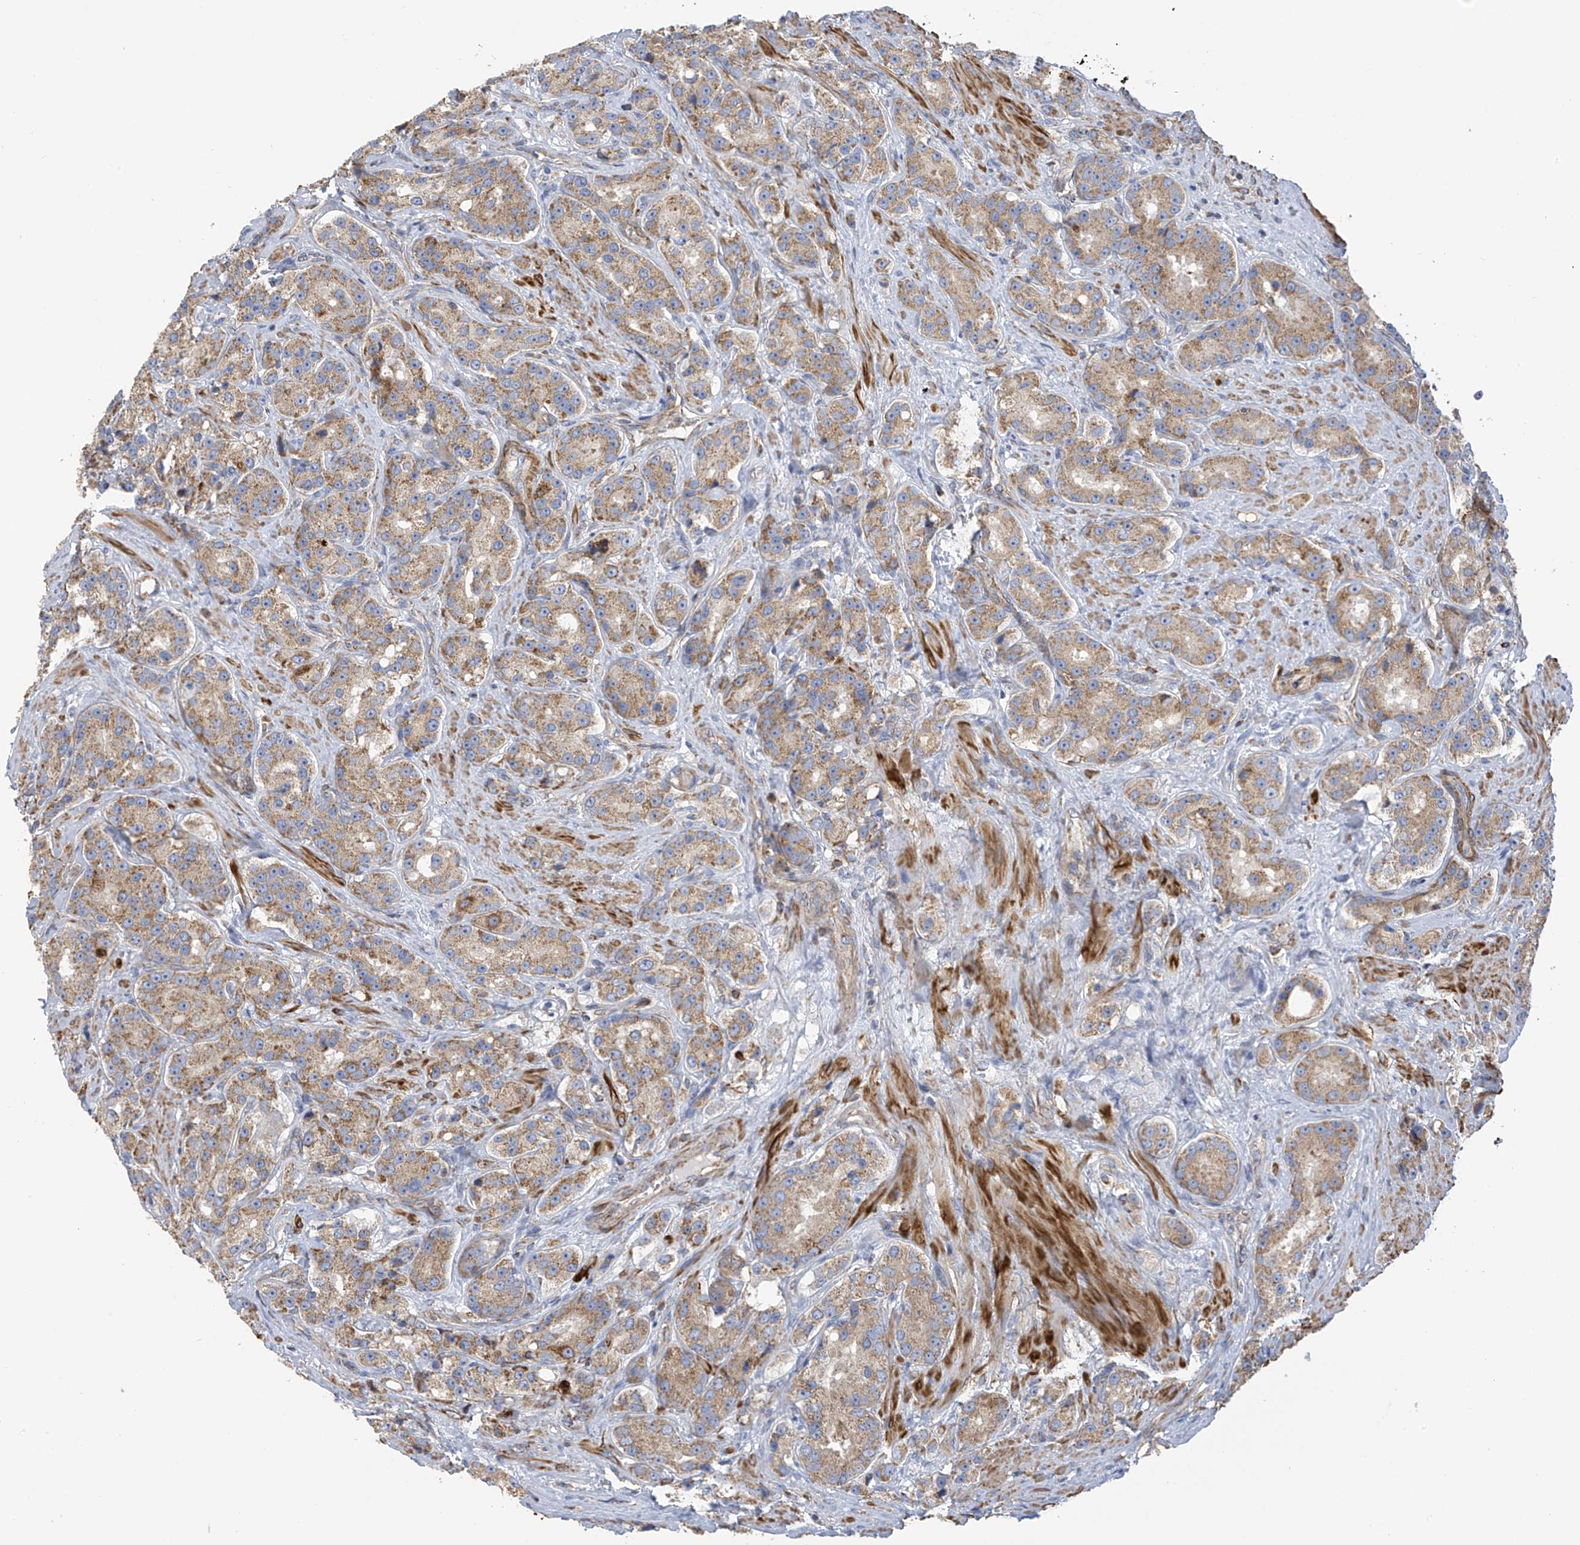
{"staining": {"intensity": "moderate", "quantity": ">75%", "location": "cytoplasmic/membranous"}, "tissue": "prostate cancer", "cell_type": "Tumor cells", "image_type": "cancer", "snomed": [{"axis": "morphology", "description": "Adenocarcinoma, High grade"}, {"axis": "topography", "description": "Prostate"}], "caption": "A medium amount of moderate cytoplasmic/membranous expression is seen in about >75% of tumor cells in prostate cancer tissue.", "gene": "ITM2B", "patient": {"sex": "male", "age": 60}}